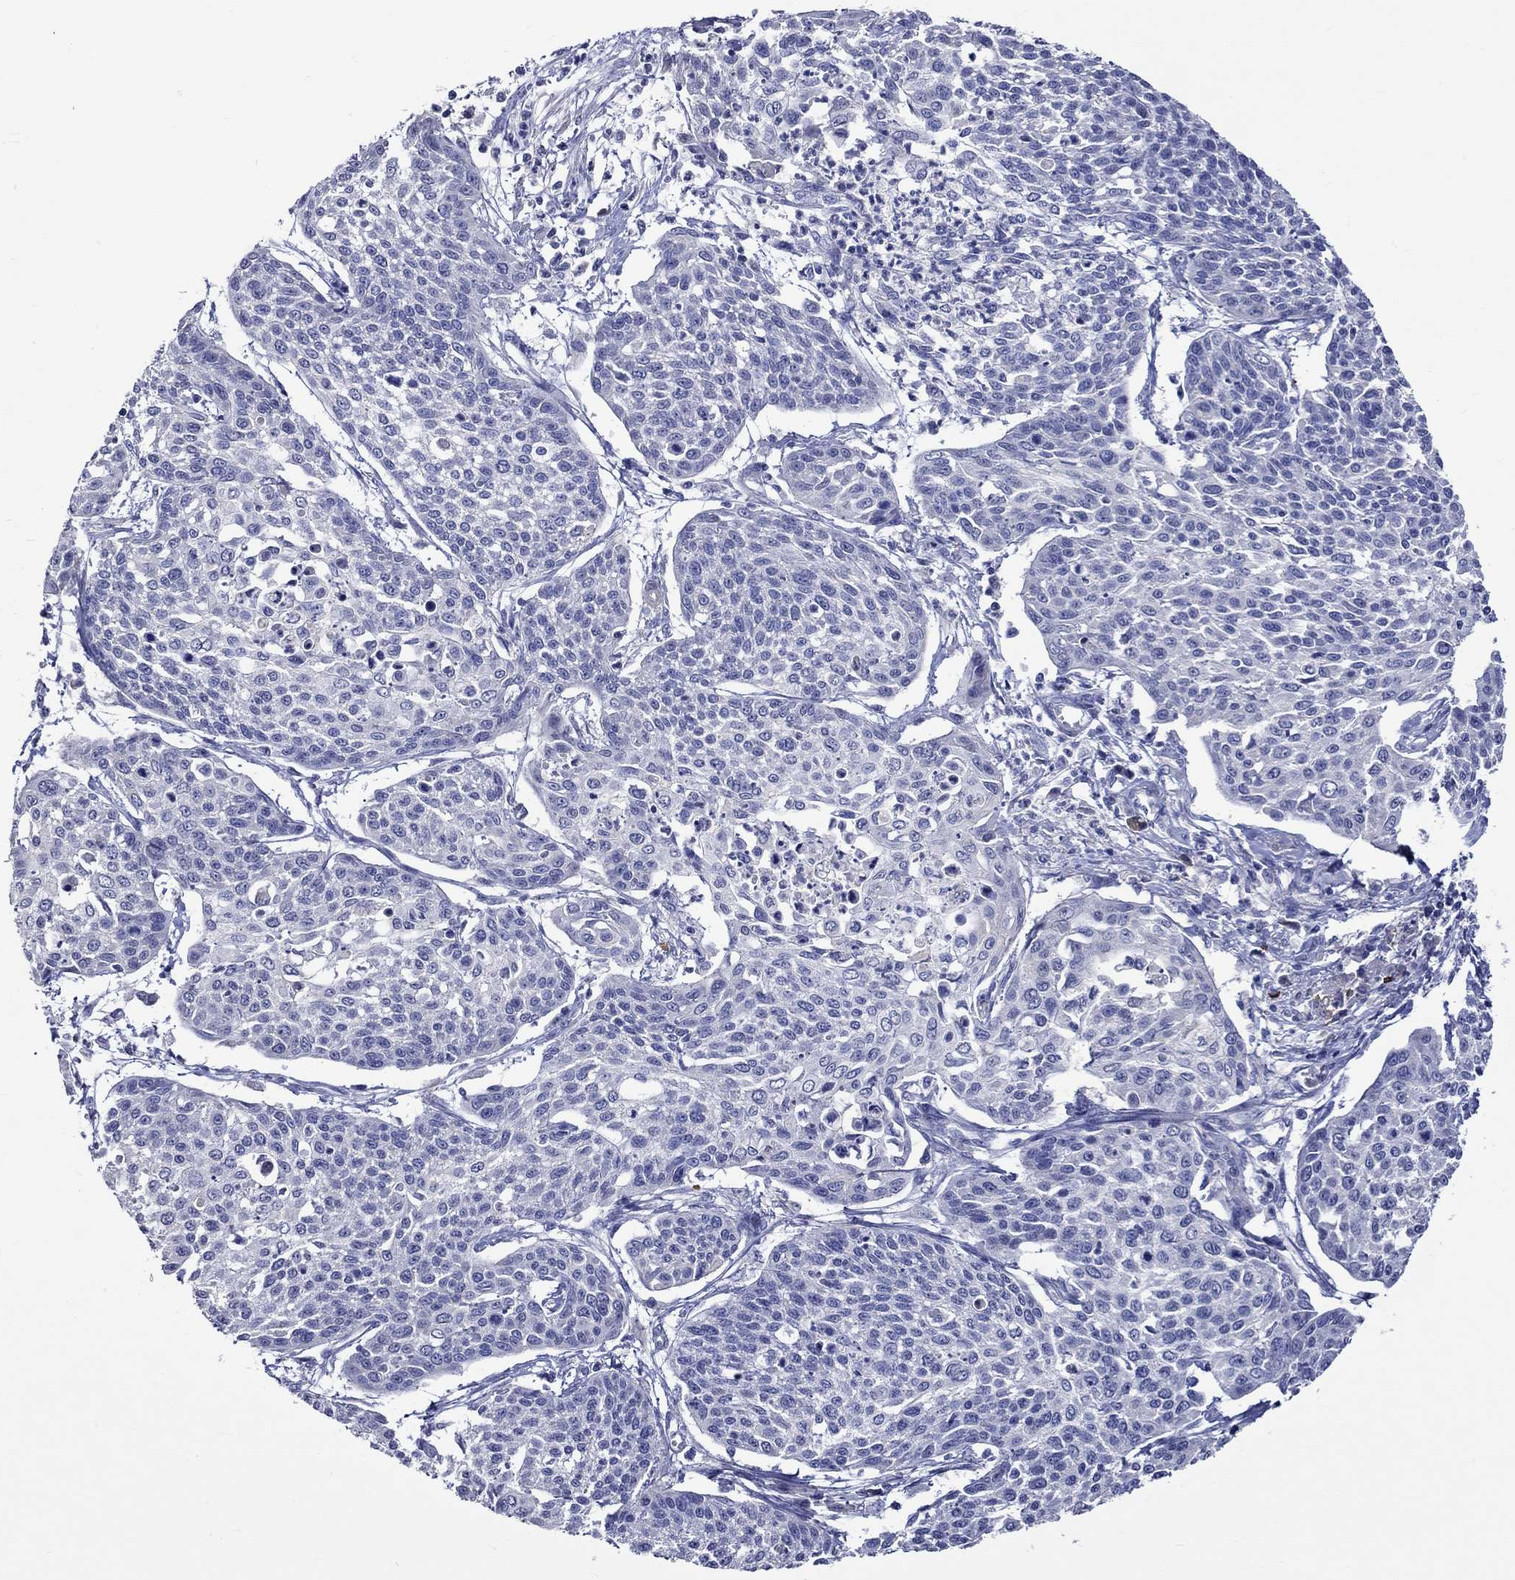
{"staining": {"intensity": "negative", "quantity": "none", "location": "none"}, "tissue": "cervical cancer", "cell_type": "Tumor cells", "image_type": "cancer", "snomed": [{"axis": "morphology", "description": "Squamous cell carcinoma, NOS"}, {"axis": "topography", "description": "Cervix"}], "caption": "There is no significant staining in tumor cells of cervical cancer (squamous cell carcinoma). The staining was performed using DAB to visualize the protein expression in brown, while the nuclei were stained in blue with hematoxylin (Magnification: 20x).", "gene": "CRYAB", "patient": {"sex": "female", "age": 34}}